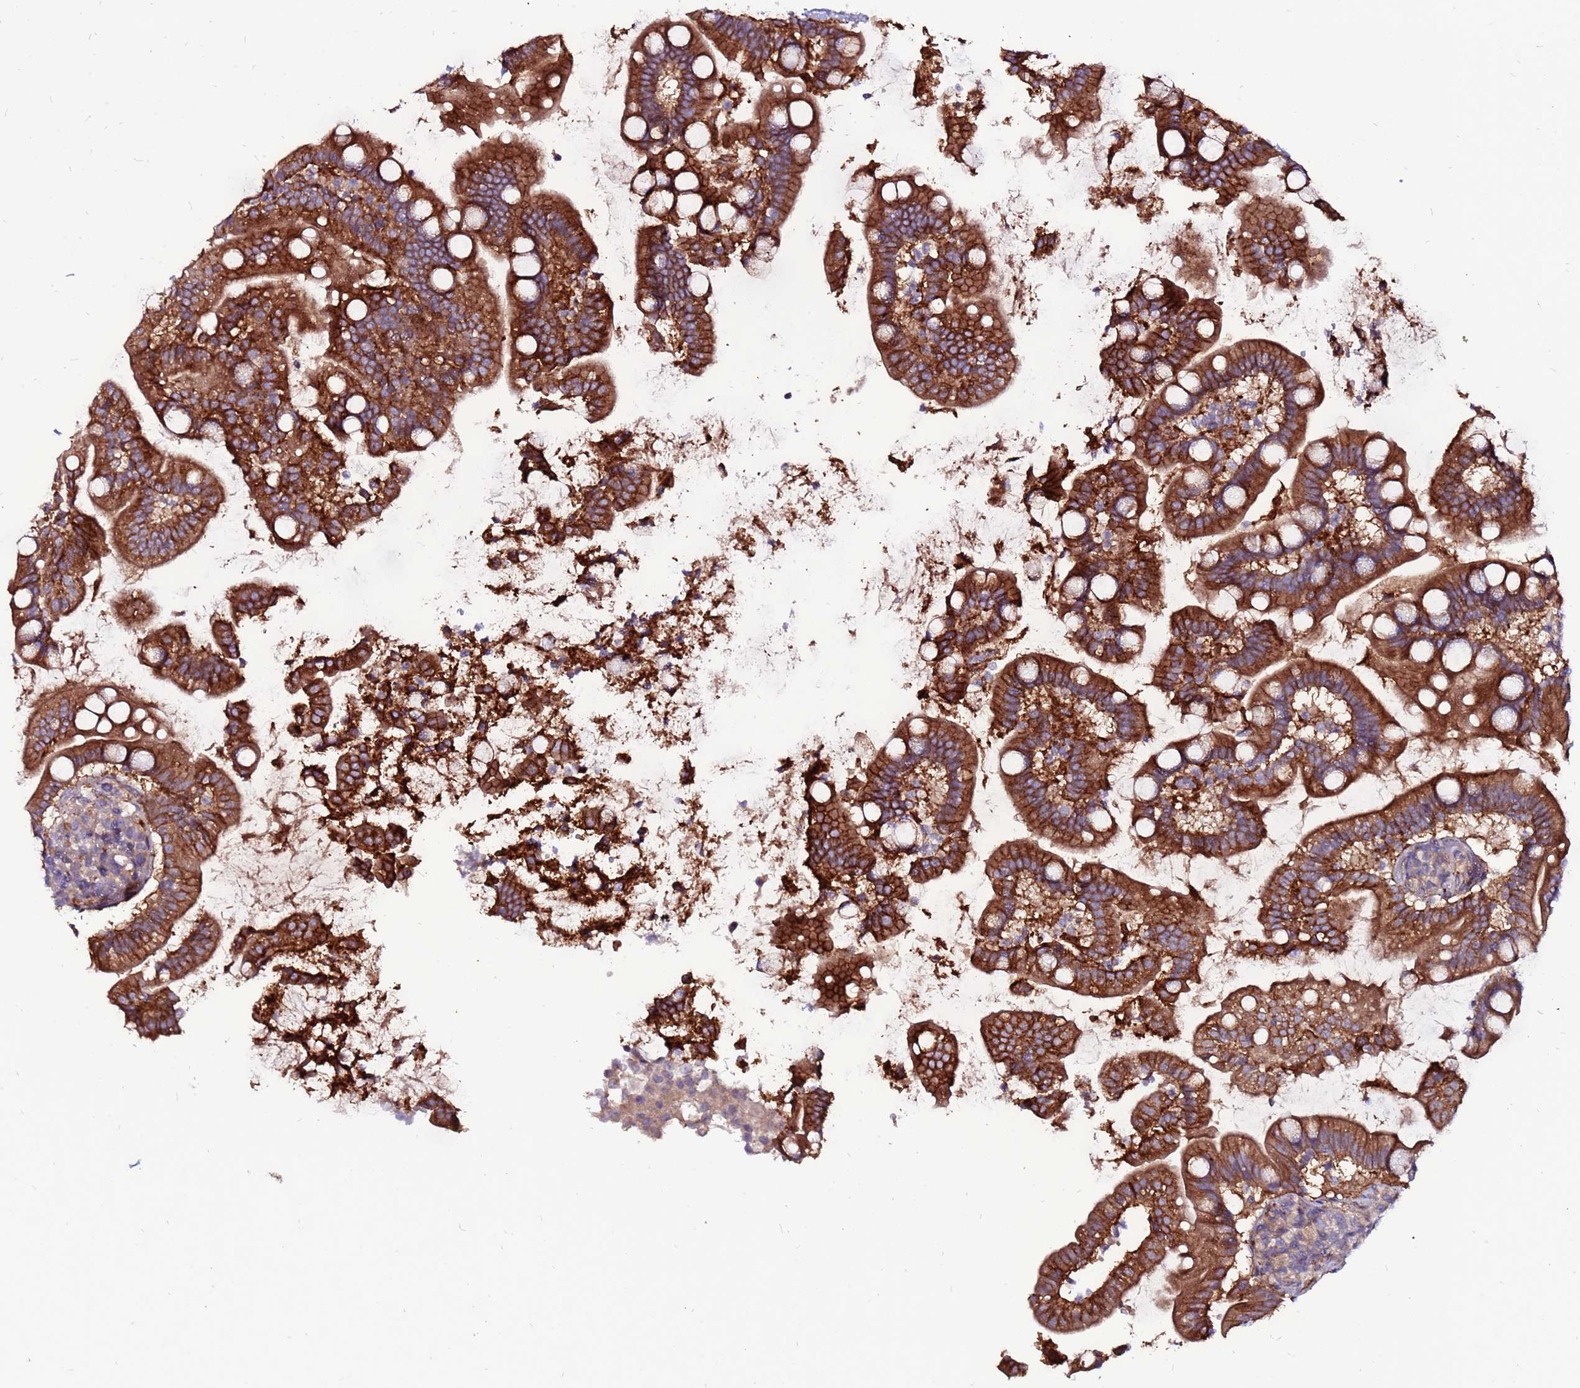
{"staining": {"intensity": "strong", "quantity": ">75%", "location": "cytoplasmic/membranous"}, "tissue": "small intestine", "cell_type": "Glandular cells", "image_type": "normal", "snomed": [{"axis": "morphology", "description": "Normal tissue, NOS"}, {"axis": "topography", "description": "Small intestine"}], "caption": "Immunohistochemistry (IHC) staining of benign small intestine, which displays high levels of strong cytoplasmic/membranous expression in about >75% of glandular cells indicating strong cytoplasmic/membranous protein expression. The staining was performed using DAB (brown) for protein detection and nuclei were counterstained in hematoxylin (blue).", "gene": "GPN3", "patient": {"sex": "female", "age": 64}}